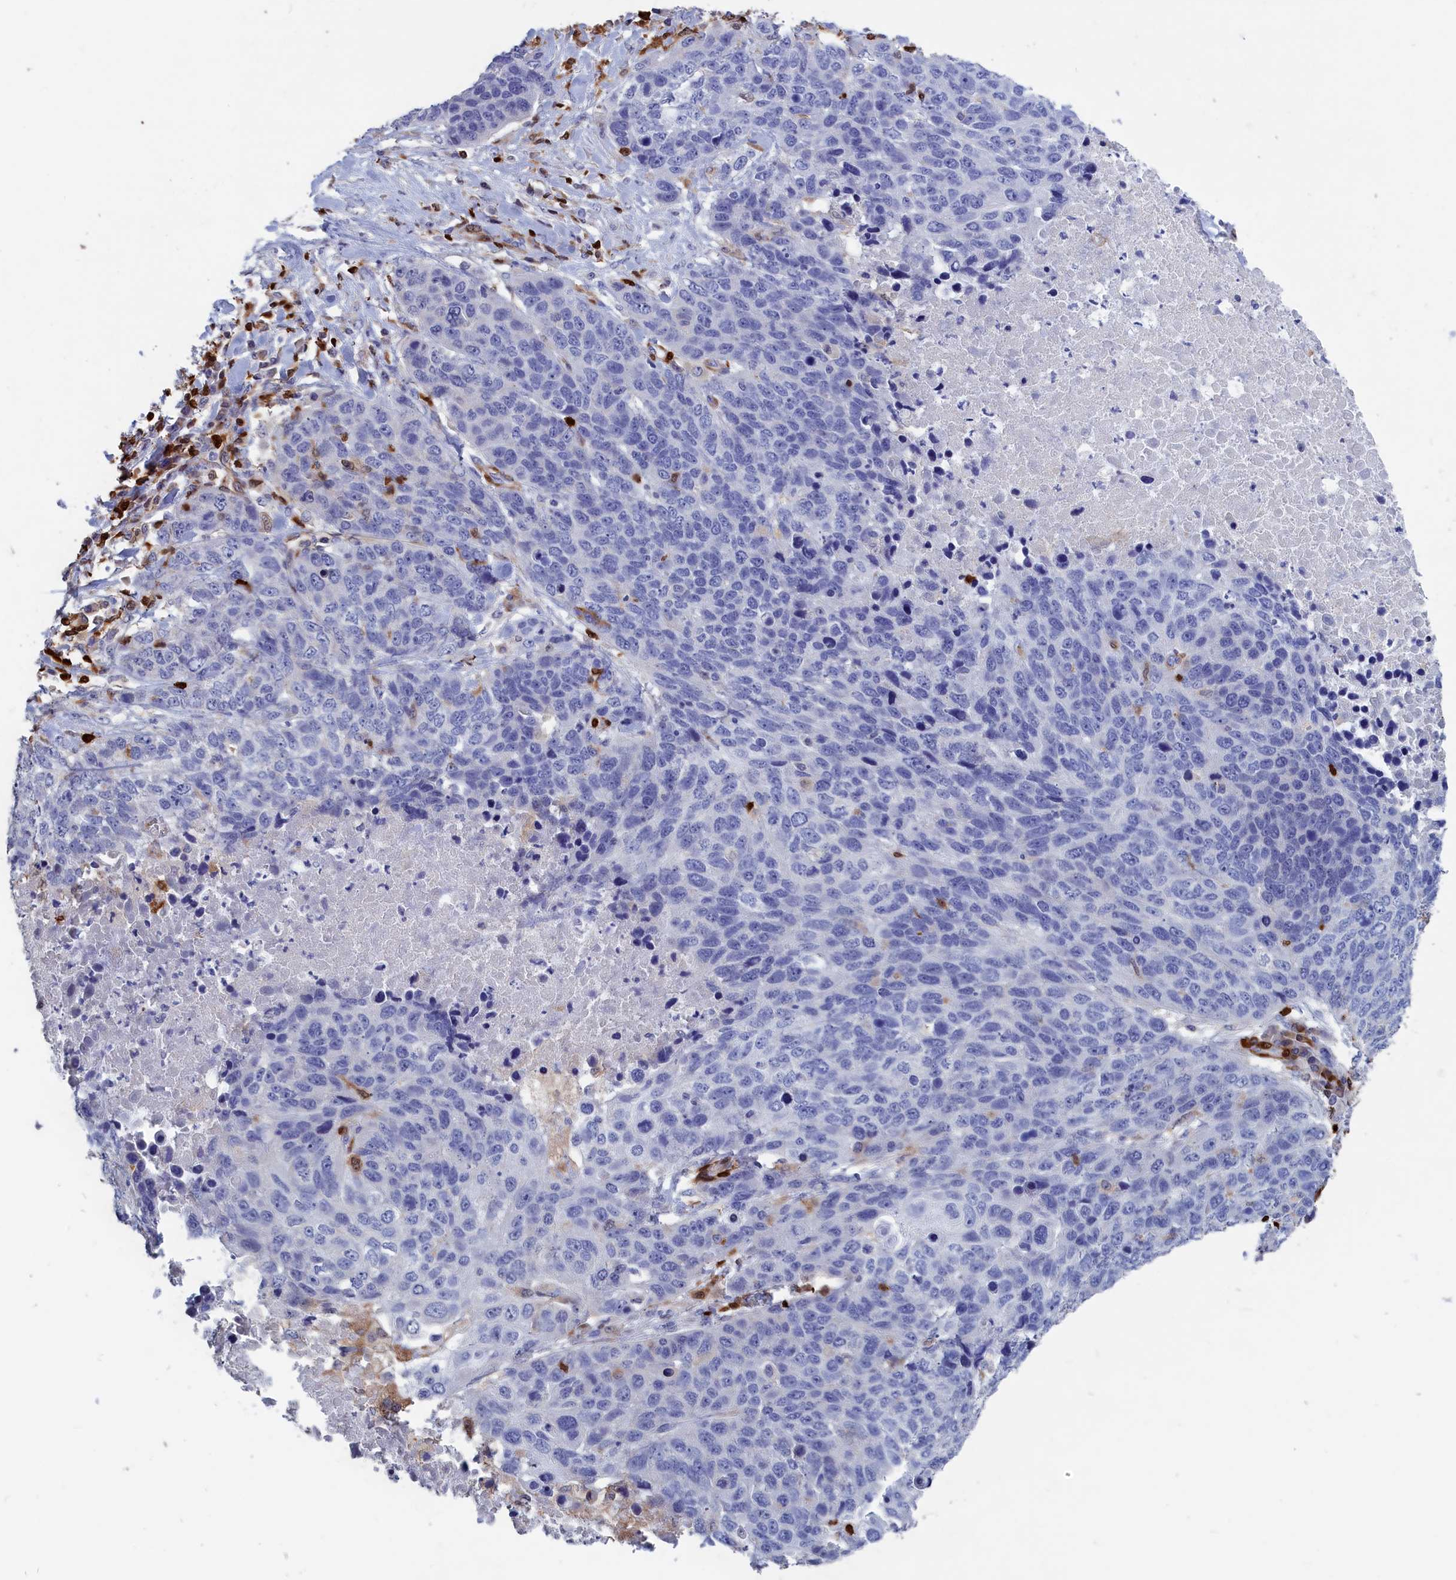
{"staining": {"intensity": "negative", "quantity": "none", "location": "none"}, "tissue": "lung cancer", "cell_type": "Tumor cells", "image_type": "cancer", "snomed": [{"axis": "morphology", "description": "Normal tissue, NOS"}, {"axis": "morphology", "description": "Squamous cell carcinoma, NOS"}, {"axis": "topography", "description": "Lymph node"}, {"axis": "topography", "description": "Lung"}], "caption": "A high-resolution photomicrograph shows immunohistochemistry staining of lung squamous cell carcinoma, which exhibits no significant staining in tumor cells.", "gene": "CRIP1", "patient": {"sex": "male", "age": 66}}